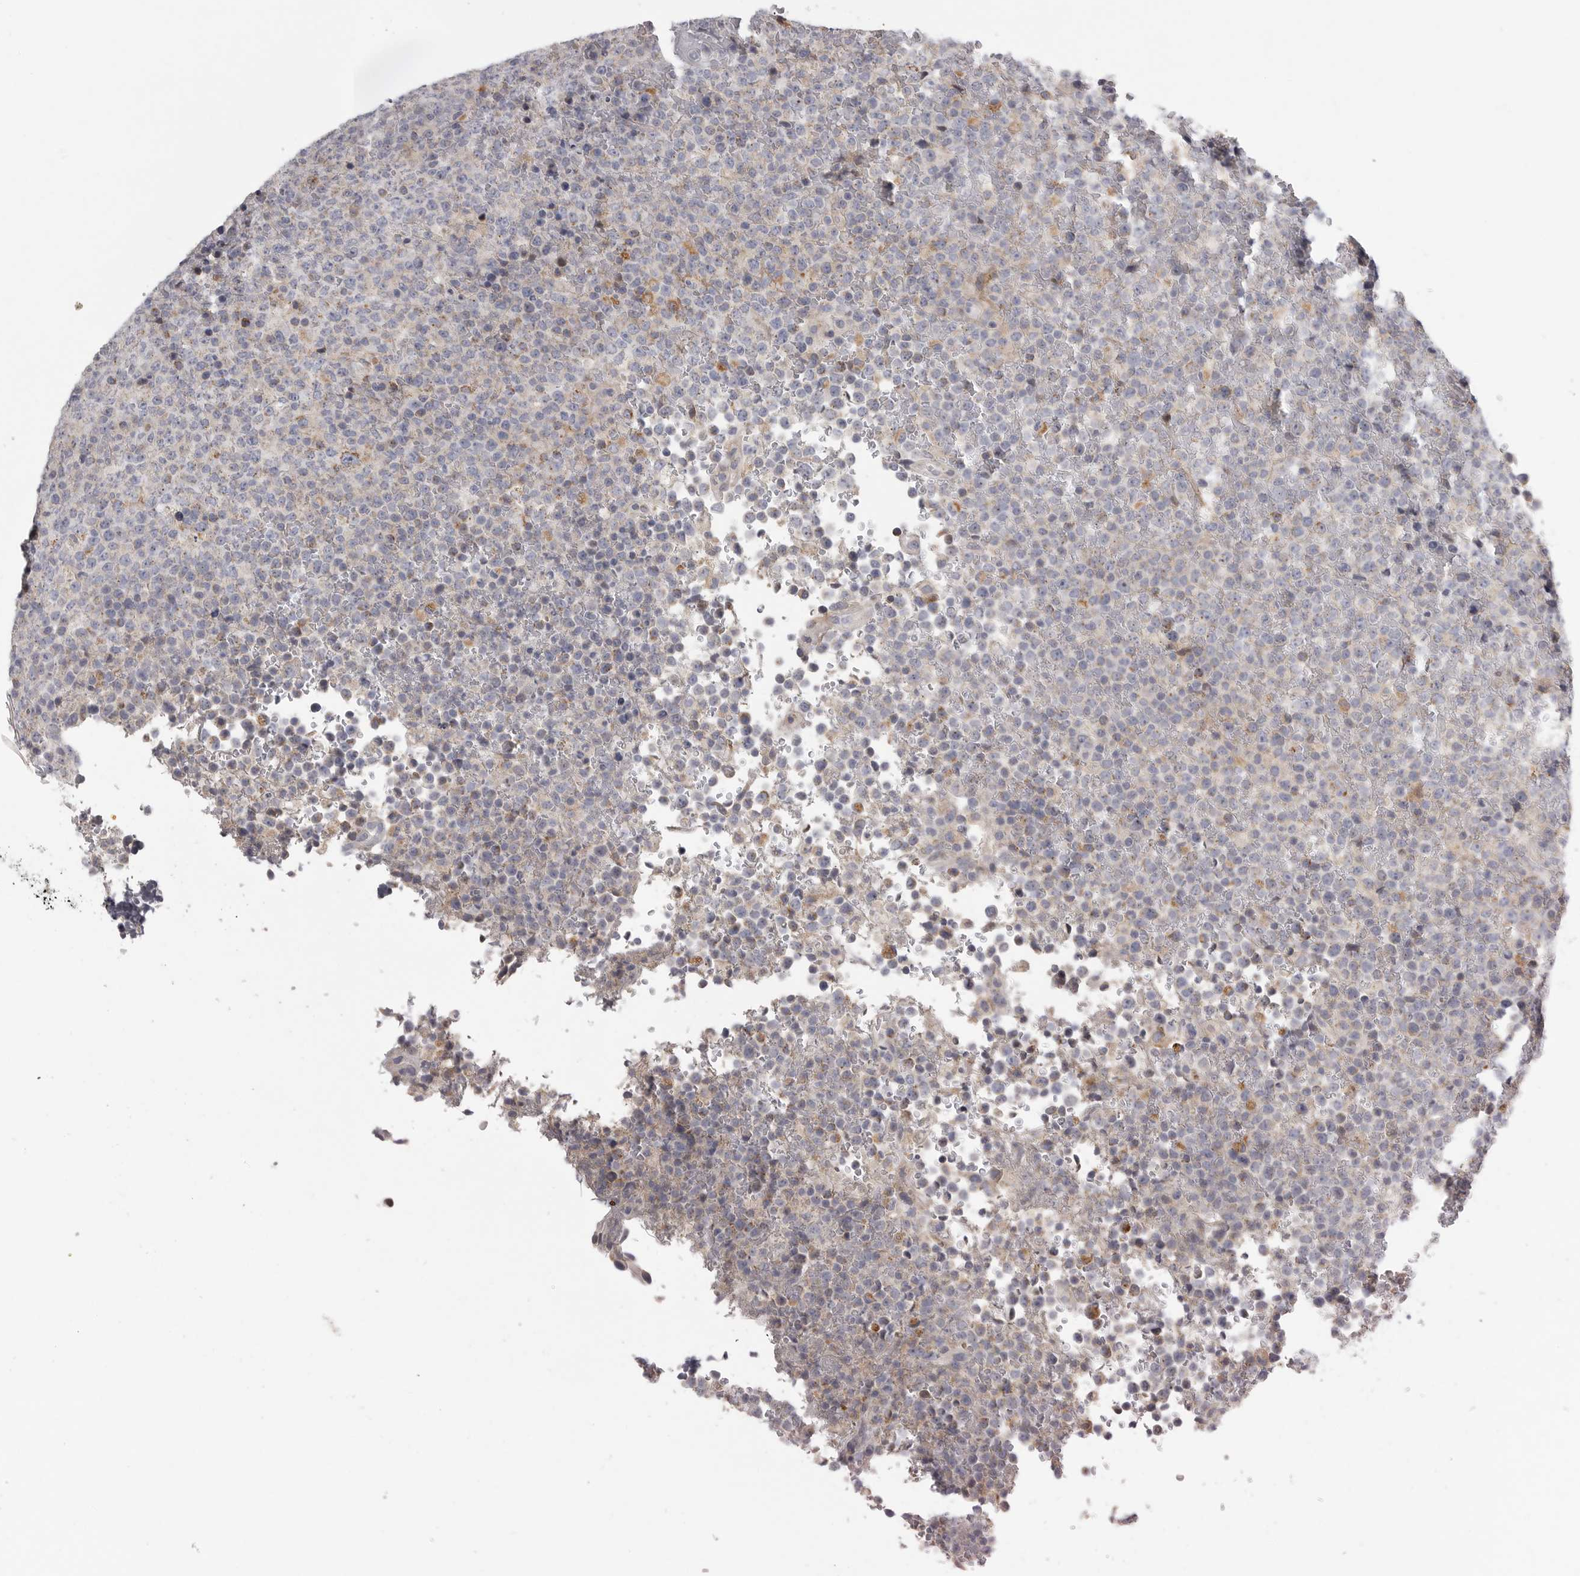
{"staining": {"intensity": "weak", "quantity": "25%-75%", "location": "cytoplasmic/membranous"}, "tissue": "lymphoma", "cell_type": "Tumor cells", "image_type": "cancer", "snomed": [{"axis": "morphology", "description": "Malignant lymphoma, non-Hodgkin's type, High grade"}, {"axis": "topography", "description": "Lymph node"}], "caption": "Protein expression analysis of human lymphoma reveals weak cytoplasmic/membranous positivity in approximately 25%-75% of tumor cells. (Brightfield microscopy of DAB IHC at high magnification).", "gene": "SDC3", "patient": {"sex": "male", "age": 13}}